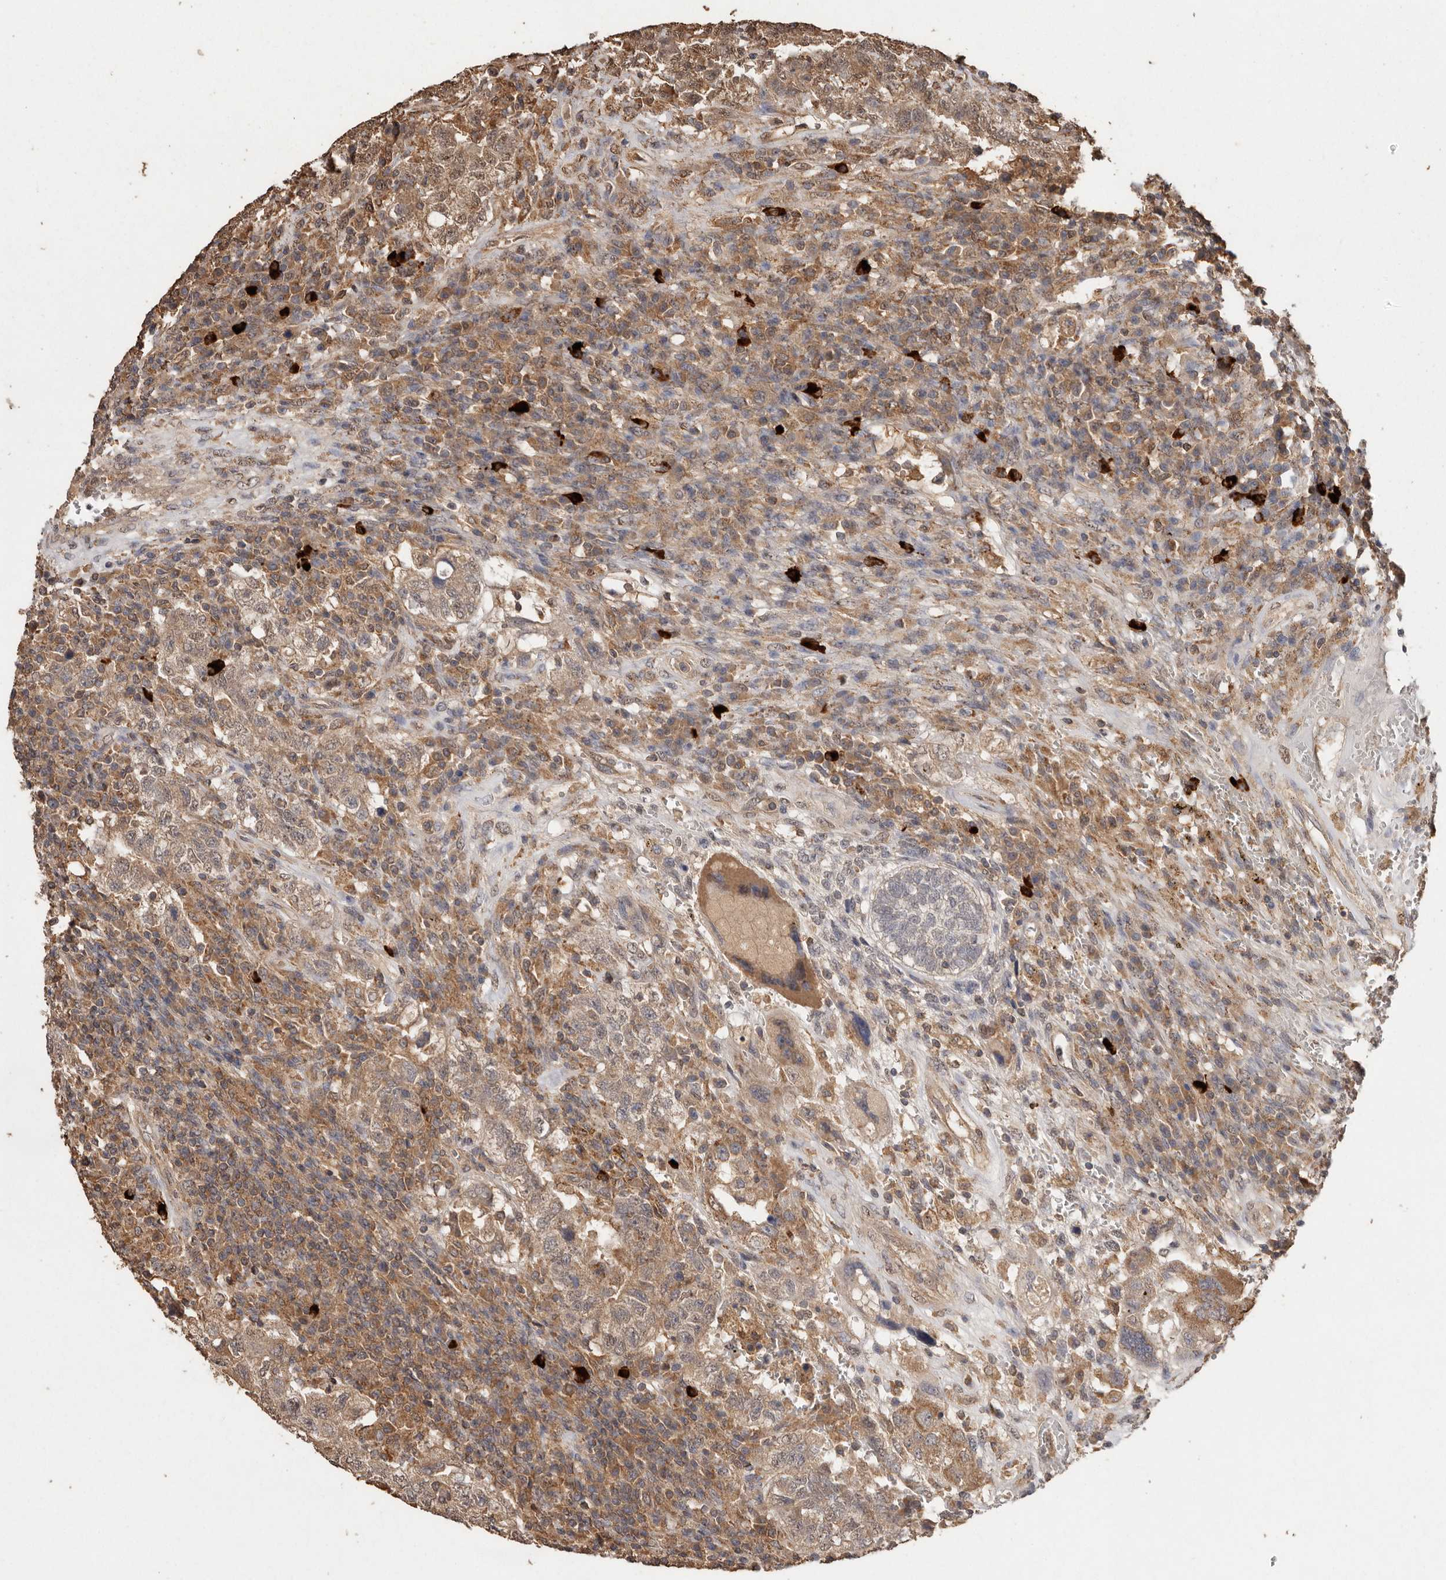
{"staining": {"intensity": "moderate", "quantity": ">75%", "location": "cytoplasmic/membranous"}, "tissue": "testis cancer", "cell_type": "Tumor cells", "image_type": "cancer", "snomed": [{"axis": "morphology", "description": "Carcinoma, Embryonal, NOS"}, {"axis": "topography", "description": "Testis"}], "caption": "Embryonal carcinoma (testis) stained with immunohistochemistry demonstrates moderate cytoplasmic/membranous expression in about >75% of tumor cells. (Brightfield microscopy of DAB IHC at high magnification).", "gene": "RWDD1", "patient": {"sex": "male", "age": 26}}